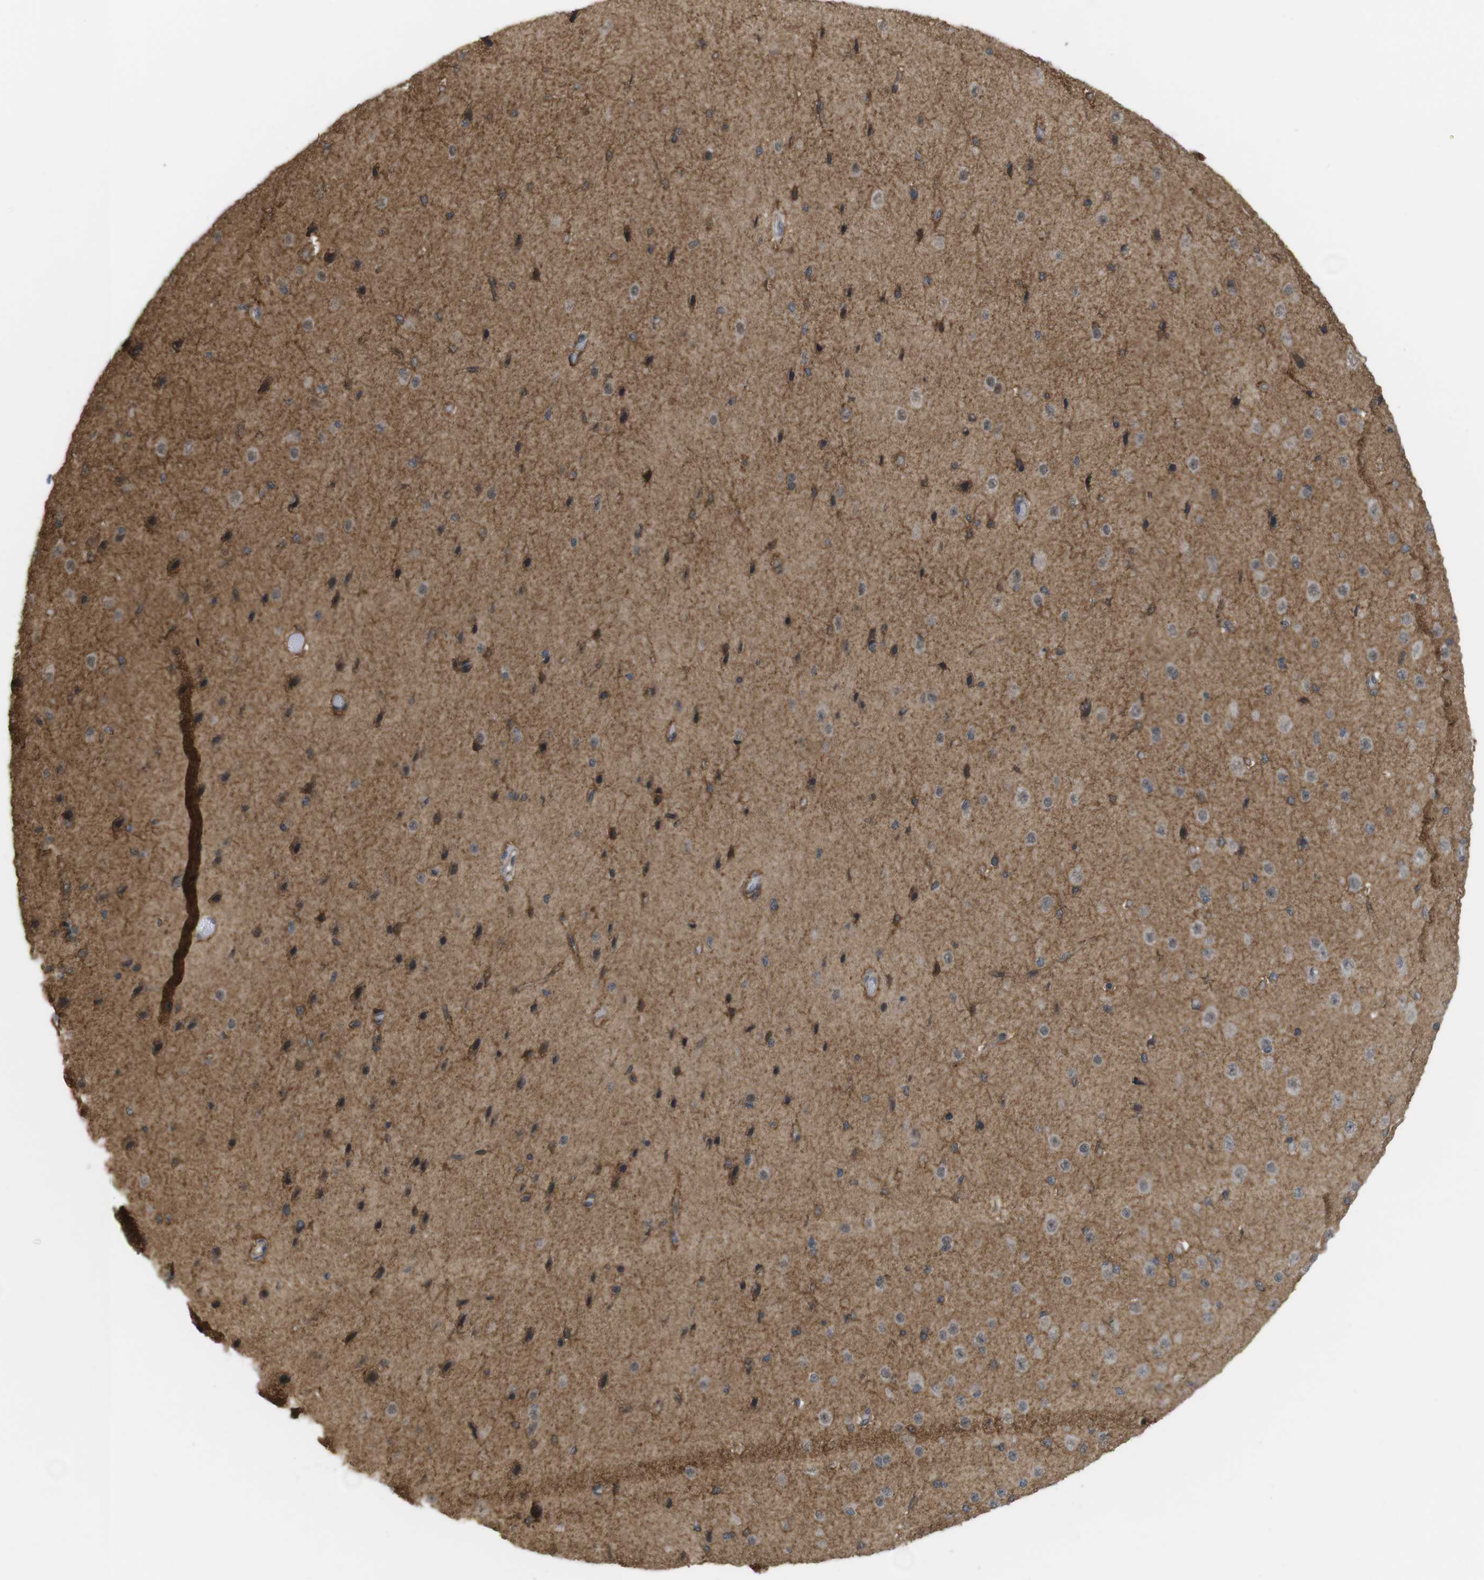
{"staining": {"intensity": "strong", "quantity": "<25%", "location": "cytoplasmic/membranous"}, "tissue": "cerebral cortex", "cell_type": "Endothelial cells", "image_type": "normal", "snomed": [{"axis": "morphology", "description": "Normal tissue, NOS"}, {"axis": "morphology", "description": "Developmental malformation"}, {"axis": "topography", "description": "Cerebral cortex"}], "caption": "Cerebral cortex stained with a brown dye exhibits strong cytoplasmic/membranous positive expression in approximately <25% of endothelial cells.", "gene": "RNF130", "patient": {"sex": "female", "age": 30}}